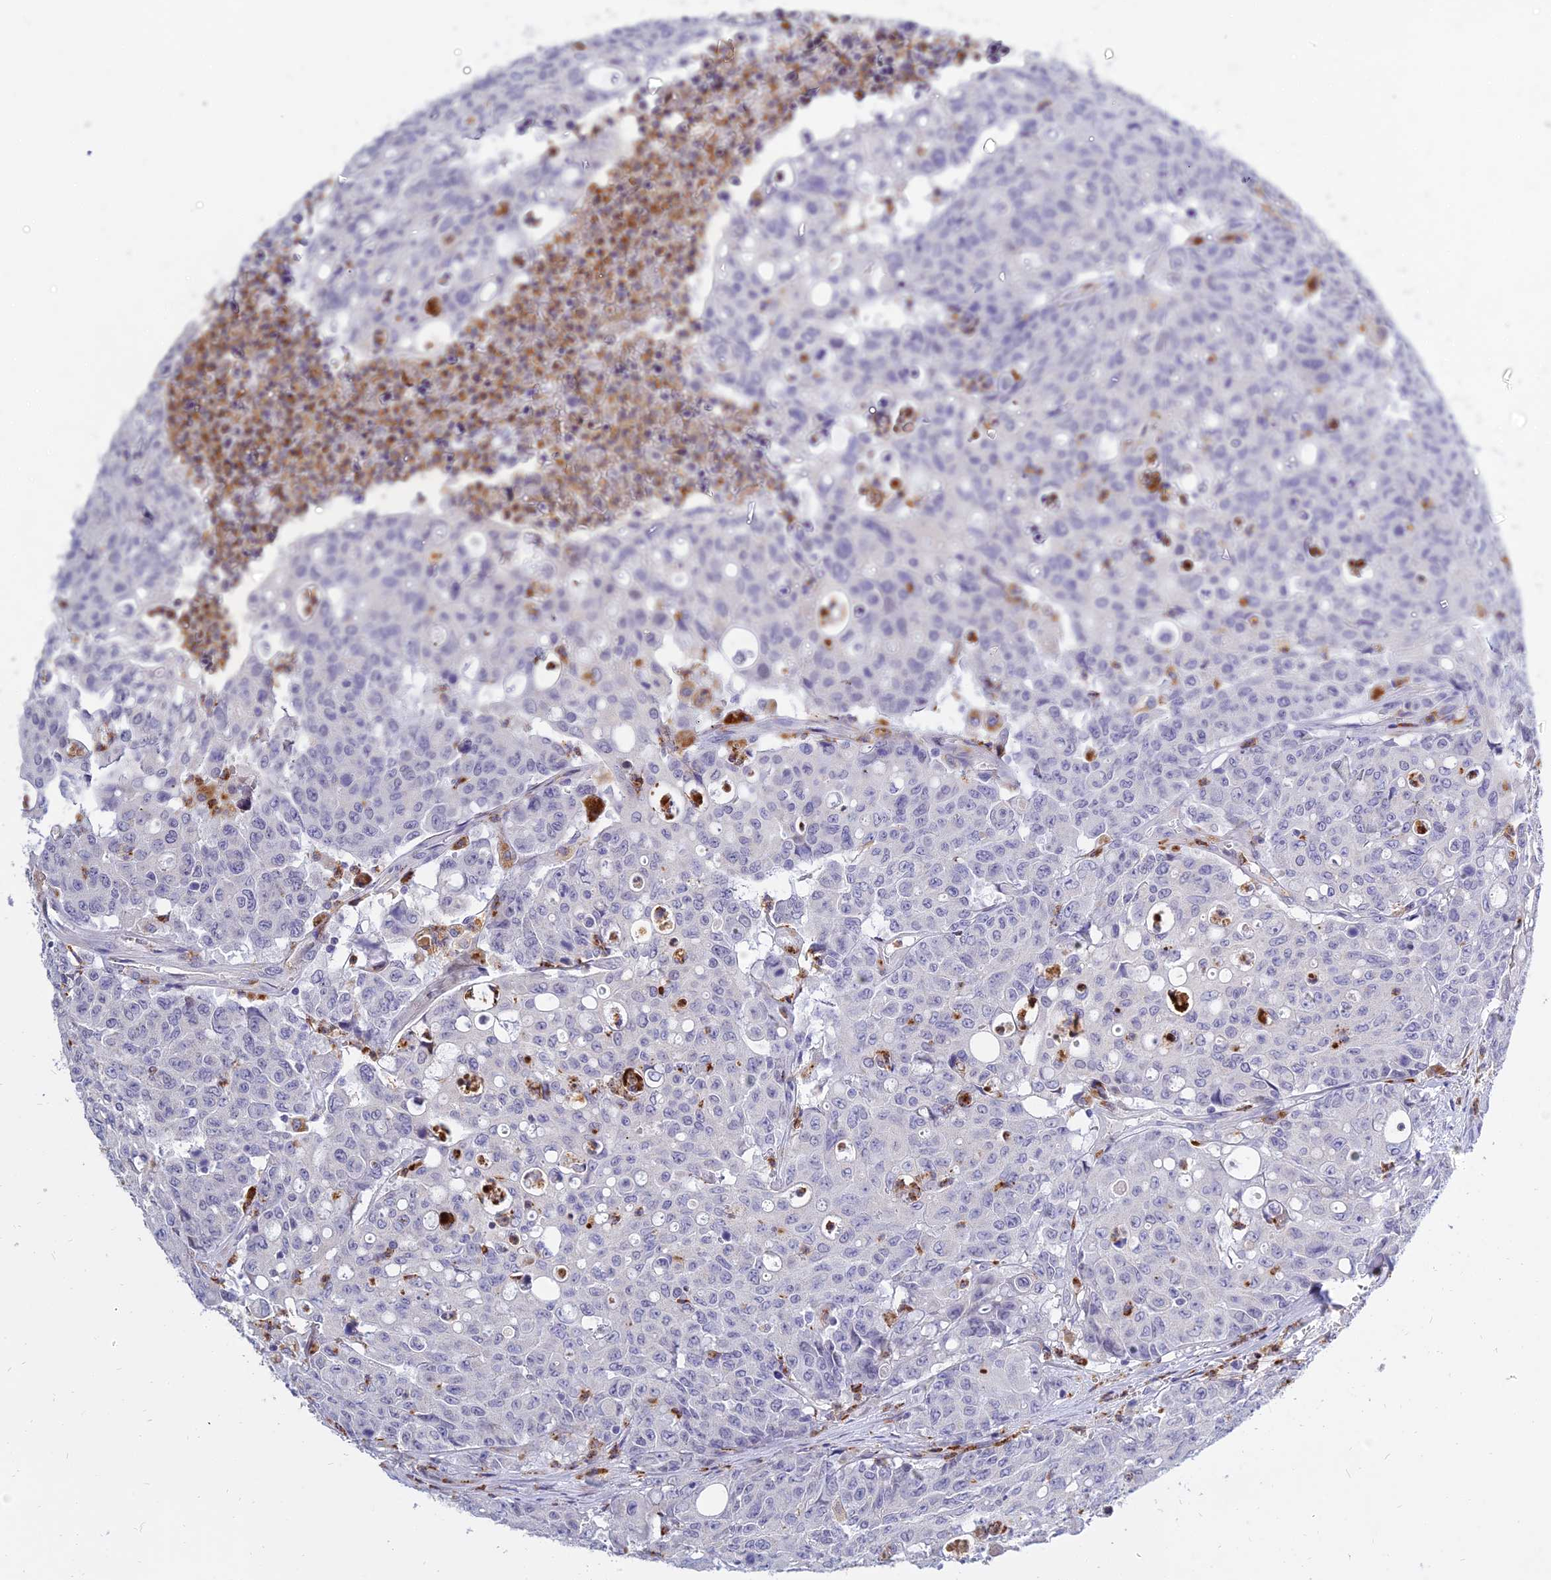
{"staining": {"intensity": "negative", "quantity": "none", "location": "none"}, "tissue": "colorectal cancer", "cell_type": "Tumor cells", "image_type": "cancer", "snomed": [{"axis": "morphology", "description": "Adenocarcinoma, NOS"}, {"axis": "topography", "description": "Colon"}], "caption": "Tumor cells show no significant protein staining in adenocarcinoma (colorectal).", "gene": "VWC2L", "patient": {"sex": "male", "age": 51}}